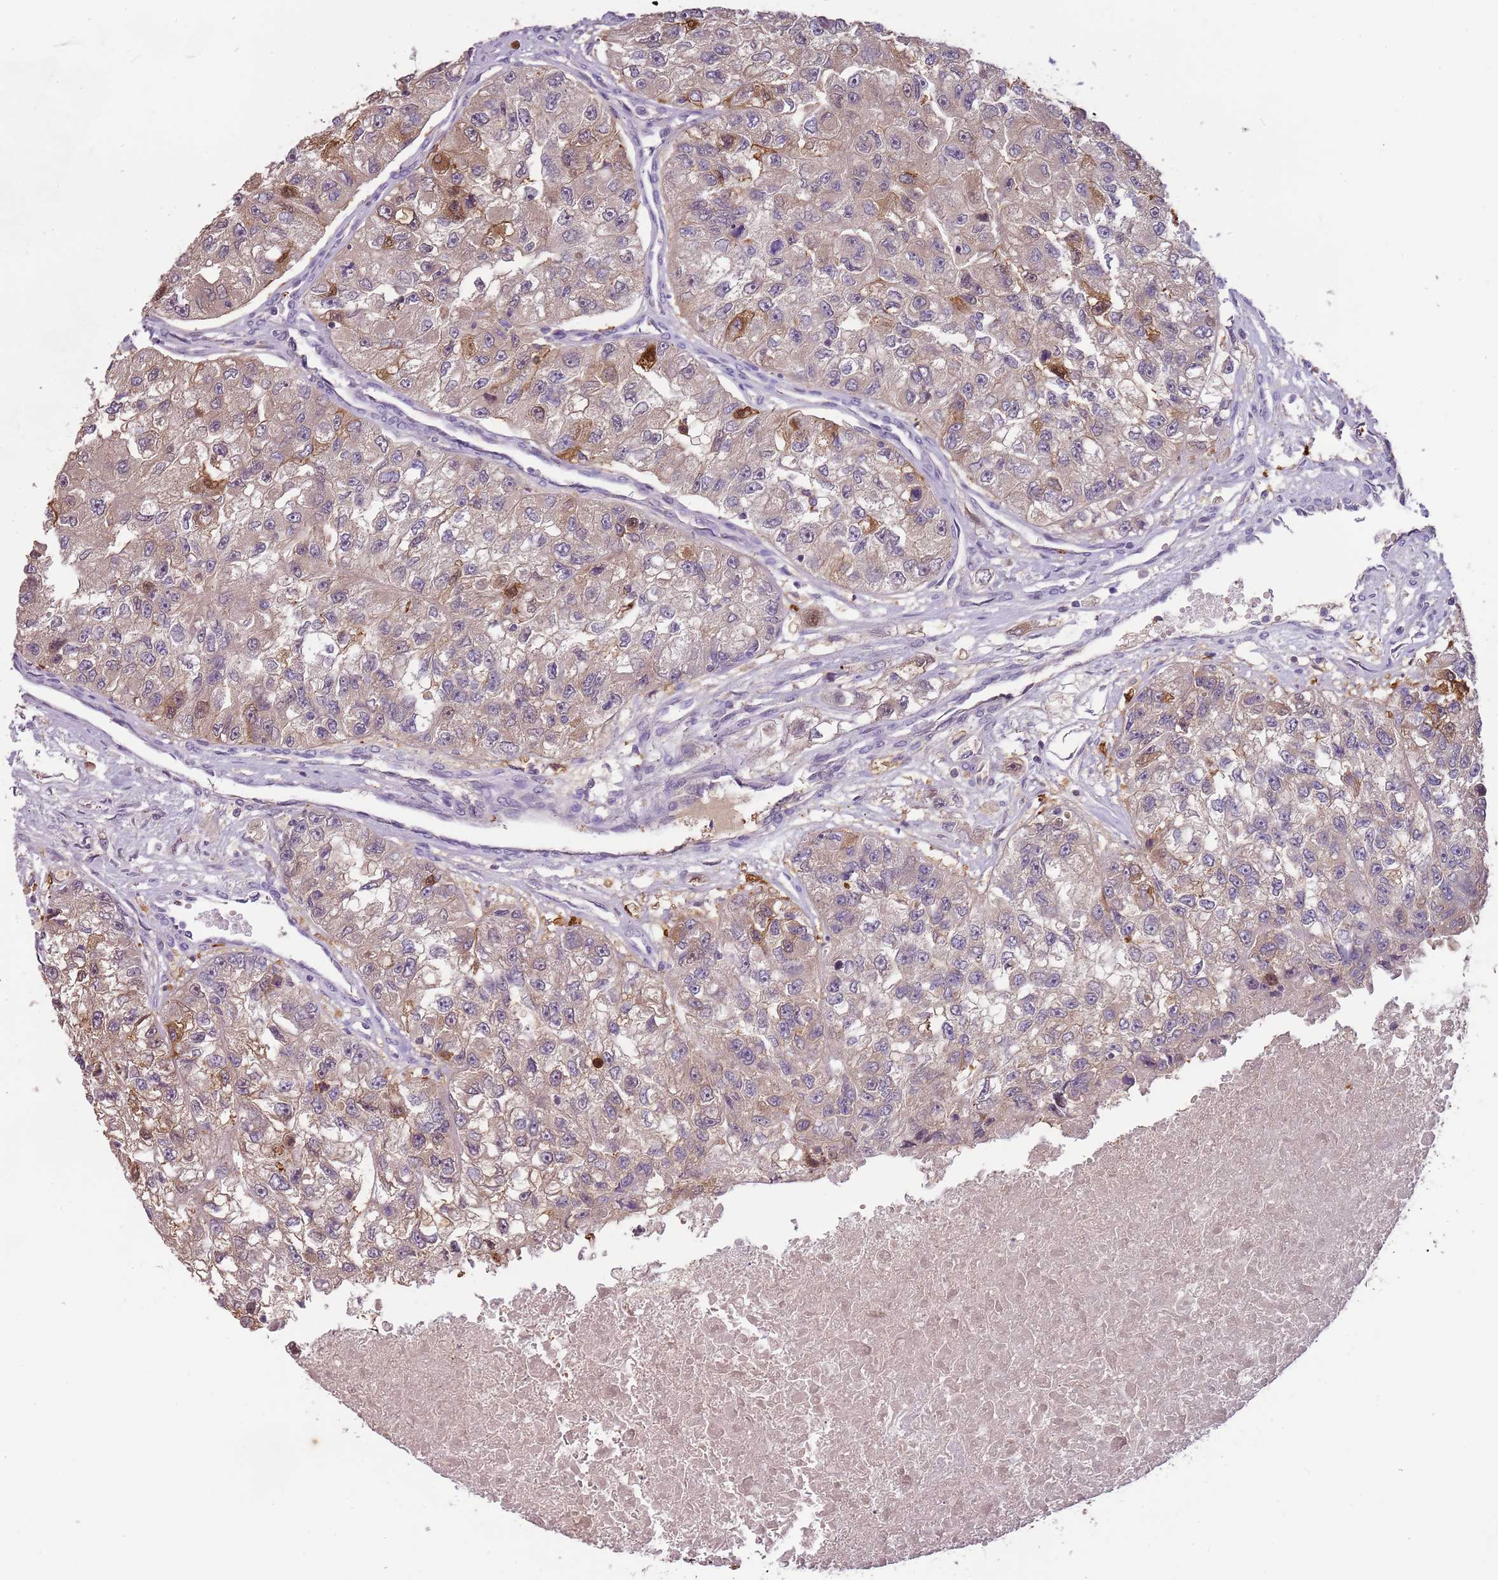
{"staining": {"intensity": "moderate", "quantity": "25%-75%", "location": "cytoplasmic/membranous"}, "tissue": "renal cancer", "cell_type": "Tumor cells", "image_type": "cancer", "snomed": [{"axis": "morphology", "description": "Adenocarcinoma, NOS"}, {"axis": "topography", "description": "Kidney"}], "caption": "Immunohistochemical staining of renal cancer shows medium levels of moderate cytoplasmic/membranous protein staining in approximately 25%-75% of tumor cells.", "gene": "FECH", "patient": {"sex": "male", "age": 63}}